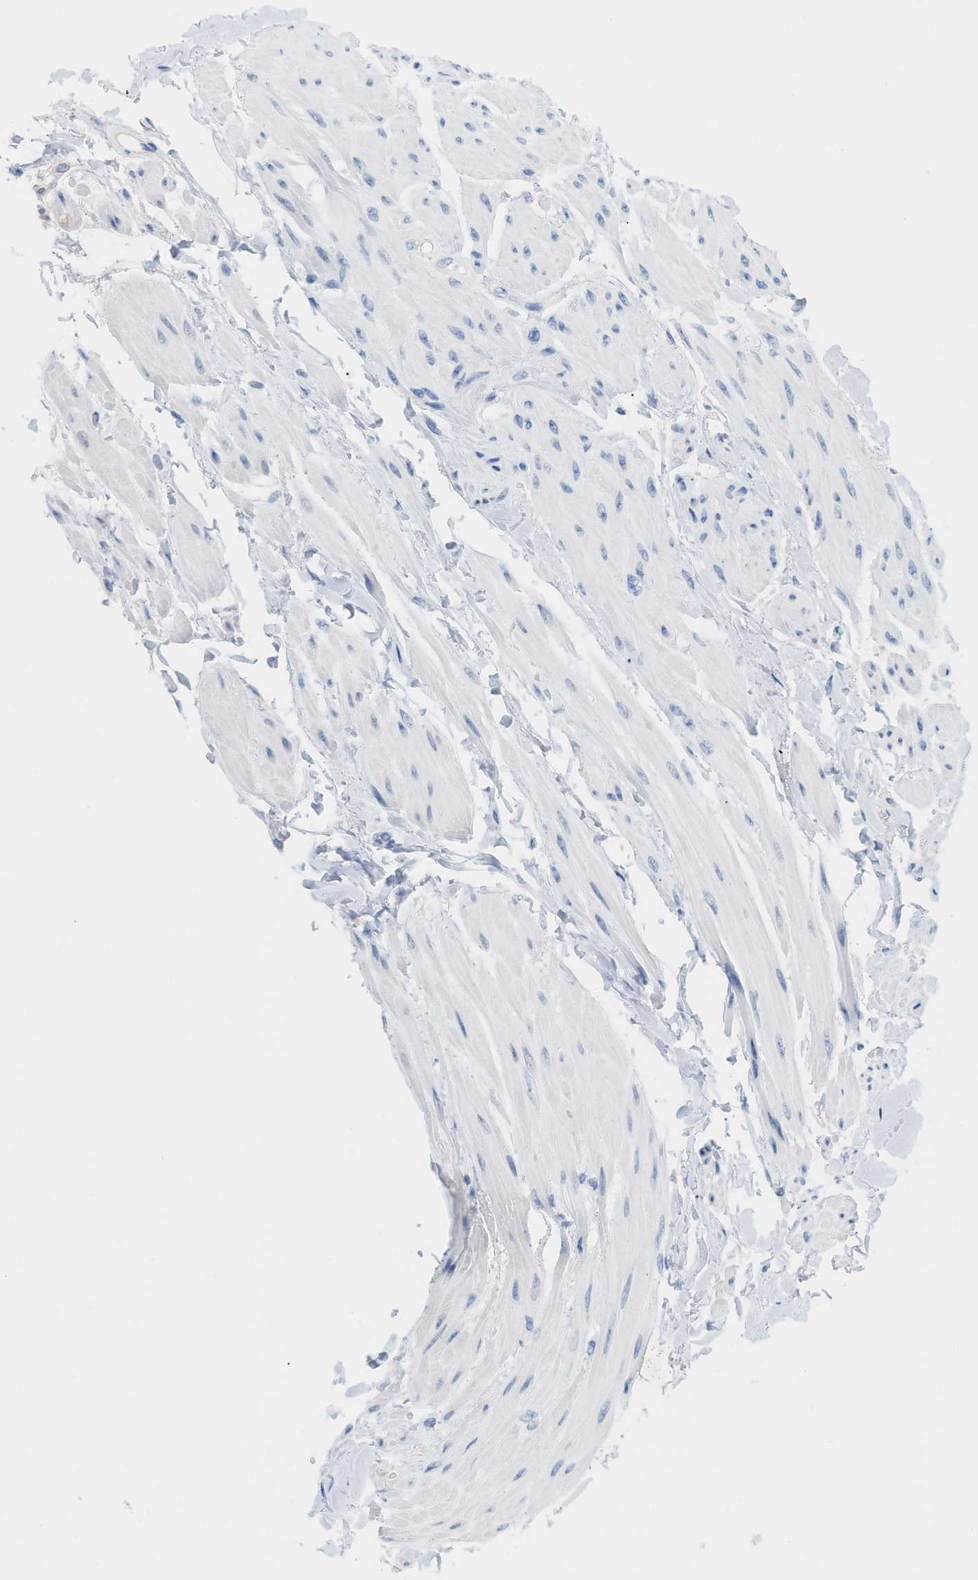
{"staining": {"intensity": "negative", "quantity": "none", "location": "none"}, "tissue": "urinary bladder", "cell_type": "Urothelial cells", "image_type": "normal", "snomed": [{"axis": "morphology", "description": "Normal tissue, NOS"}, {"axis": "topography", "description": "Urinary bladder"}], "caption": "Photomicrograph shows no significant protein positivity in urothelial cells of normal urinary bladder. (IHC, brightfield microscopy, high magnification).", "gene": "PAPPA", "patient": {"sex": "female", "age": 79}}